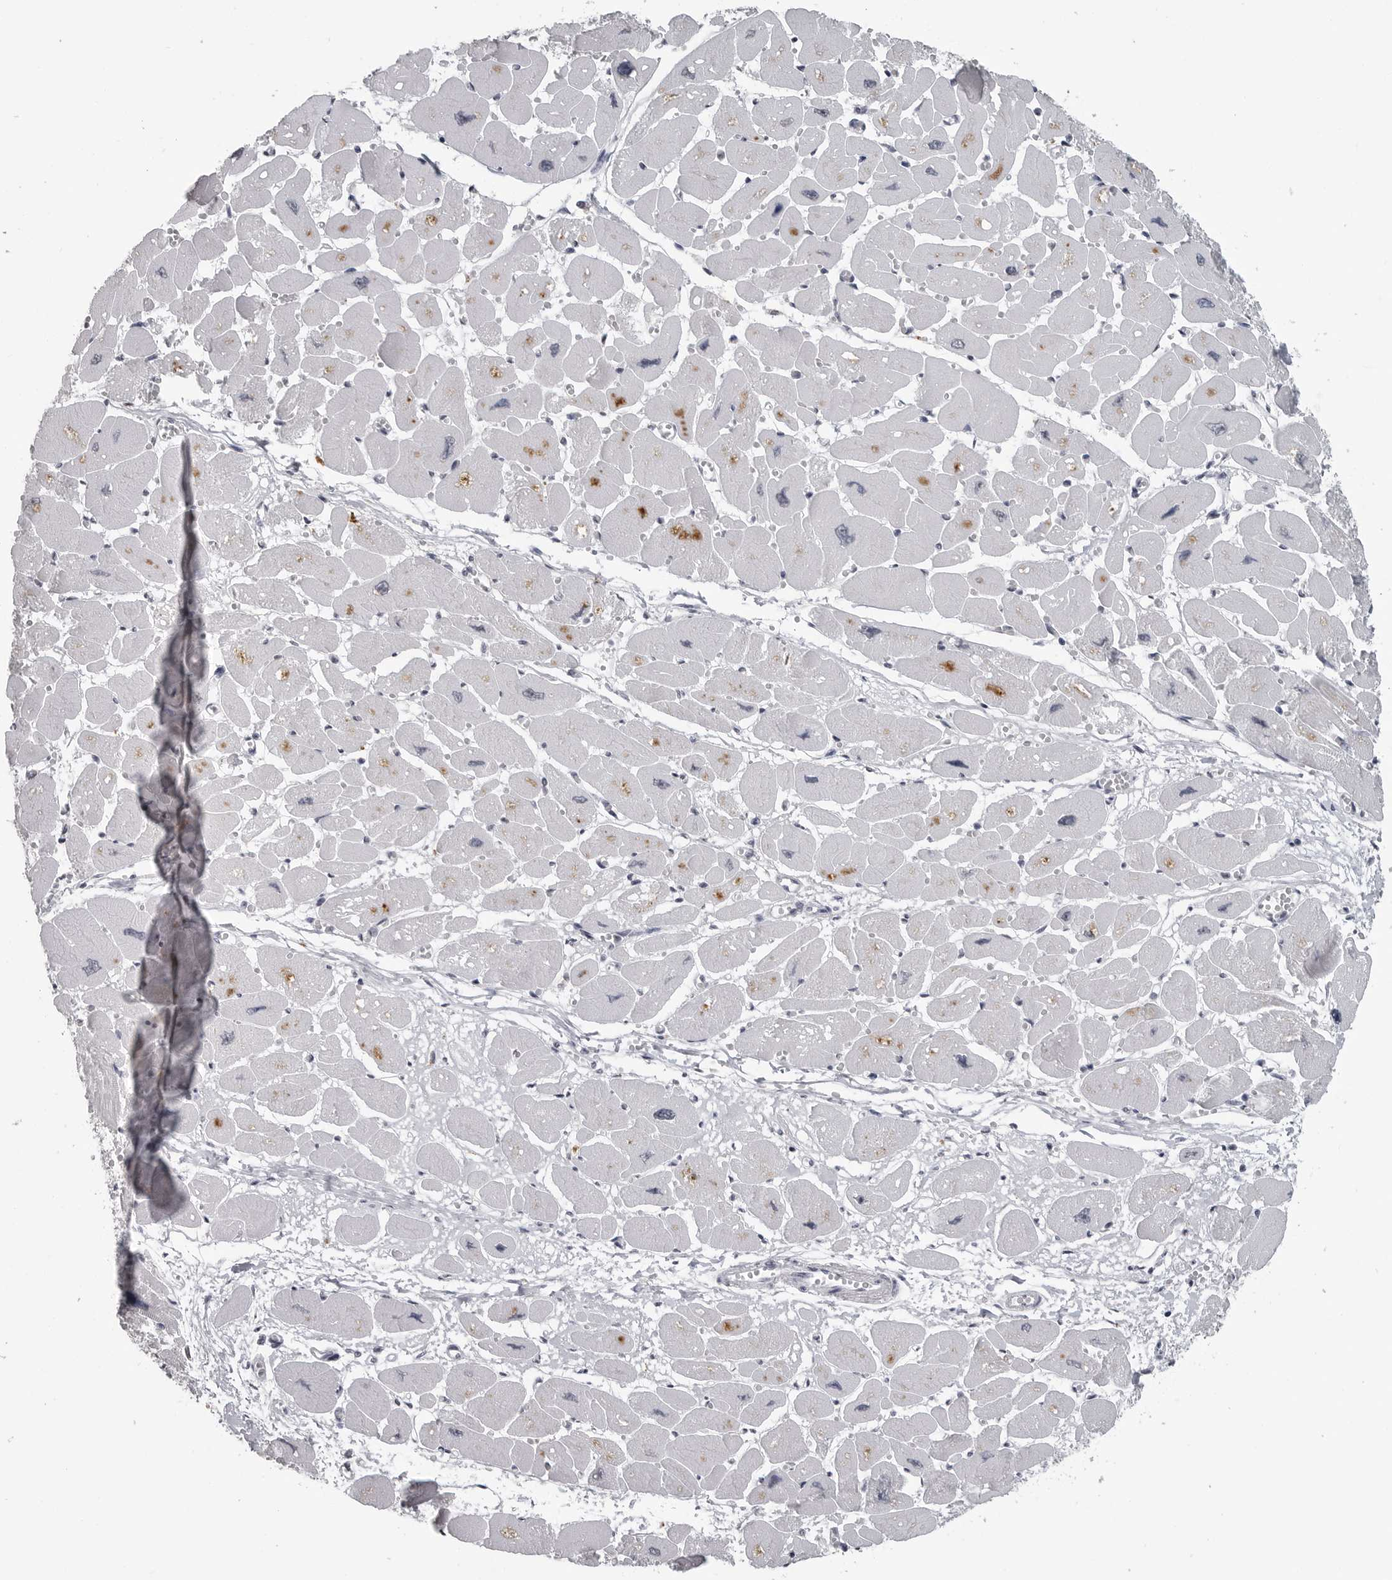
{"staining": {"intensity": "negative", "quantity": "none", "location": "none"}, "tissue": "heart muscle", "cell_type": "Cardiomyocytes", "image_type": "normal", "snomed": [{"axis": "morphology", "description": "Normal tissue, NOS"}, {"axis": "topography", "description": "Heart"}], "caption": "Immunohistochemistry (IHC) of benign human heart muscle exhibits no positivity in cardiomyocytes.", "gene": "DDX54", "patient": {"sex": "female", "age": 54}}